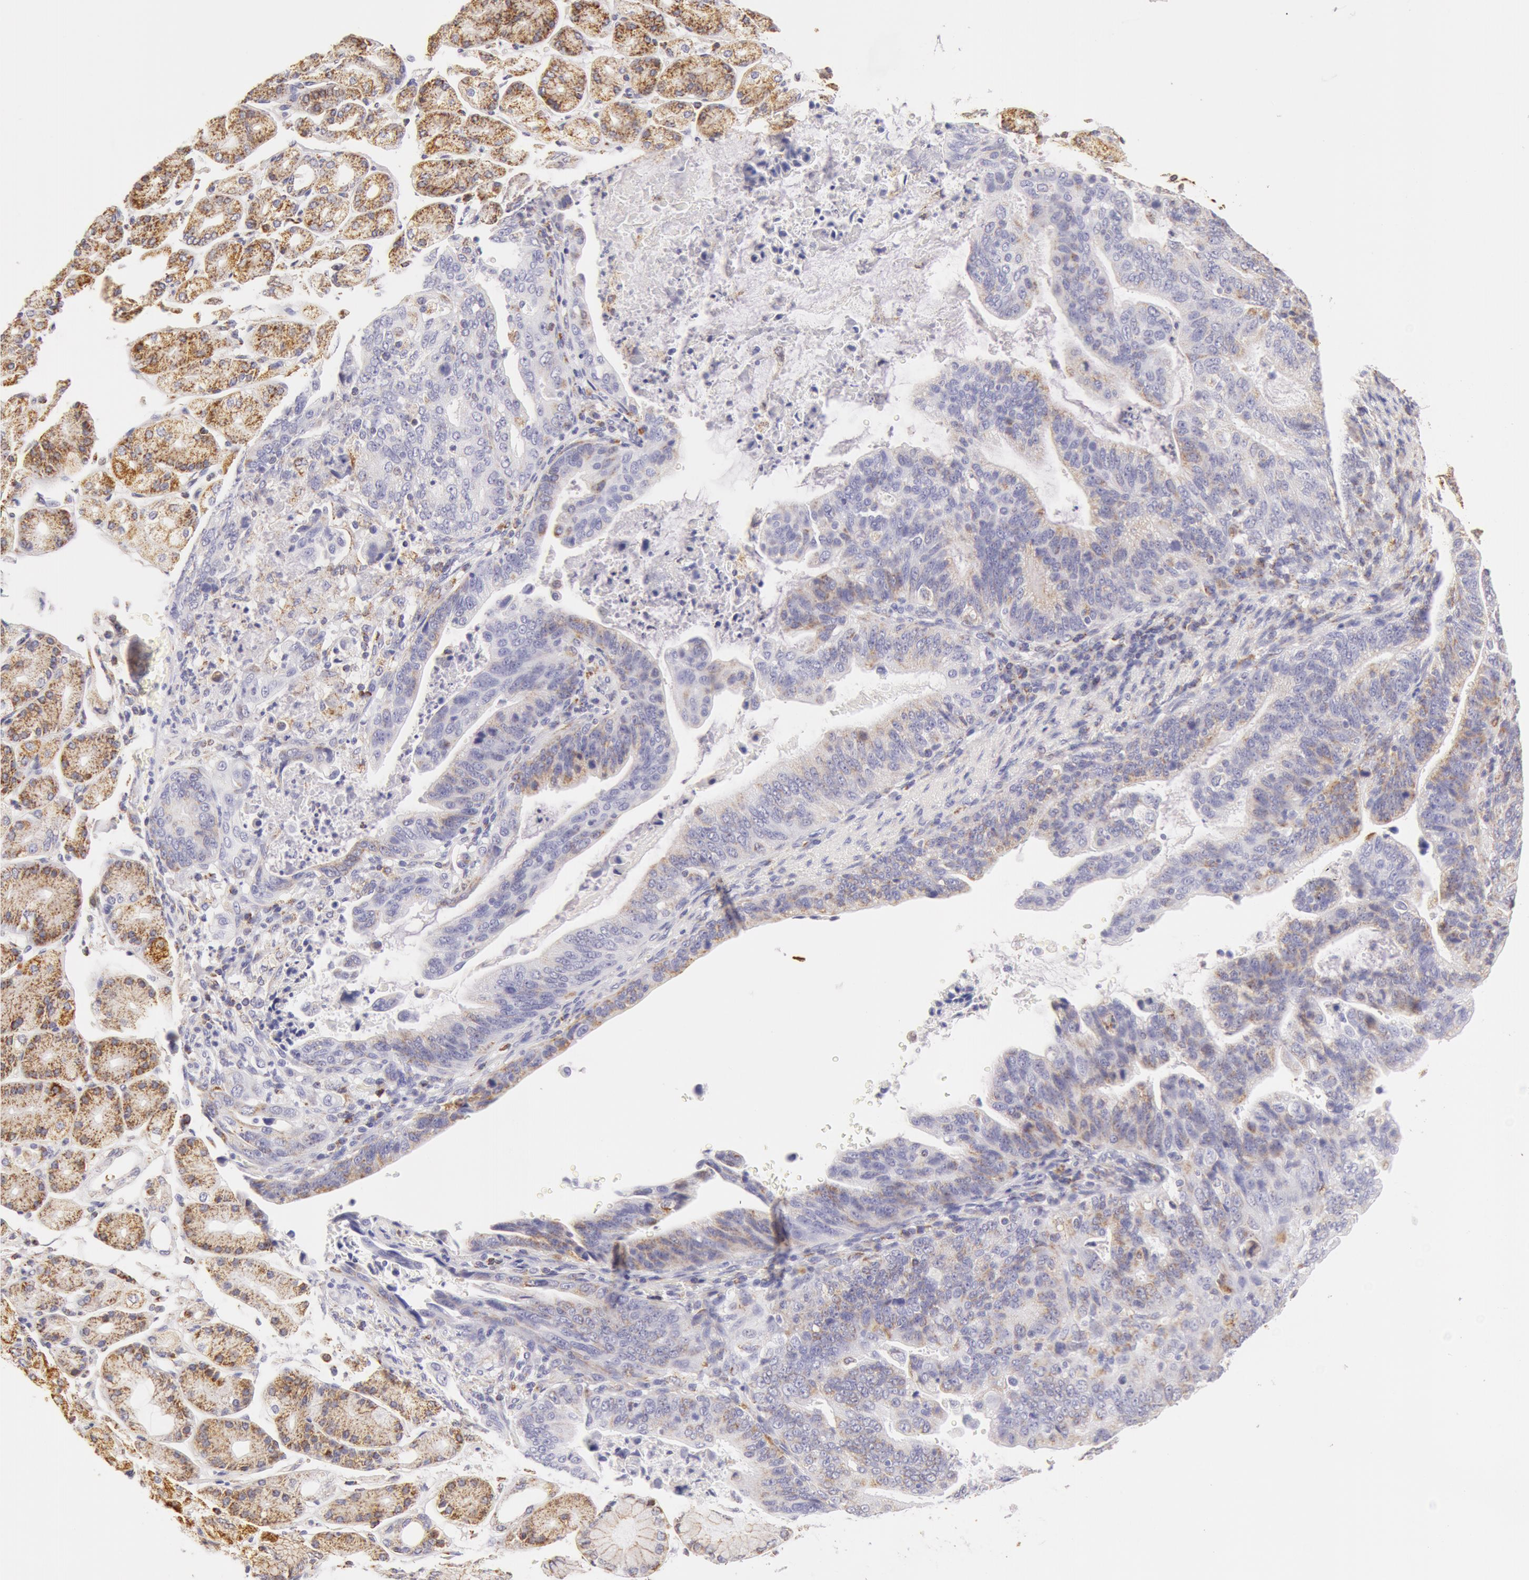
{"staining": {"intensity": "weak", "quantity": "<25%", "location": "cytoplasmic/membranous"}, "tissue": "stomach cancer", "cell_type": "Tumor cells", "image_type": "cancer", "snomed": [{"axis": "morphology", "description": "Adenocarcinoma, NOS"}, {"axis": "topography", "description": "Stomach, upper"}], "caption": "High magnification brightfield microscopy of stomach cancer (adenocarcinoma) stained with DAB (brown) and counterstained with hematoxylin (blue): tumor cells show no significant staining. (IHC, brightfield microscopy, high magnification).", "gene": "ATP5F1B", "patient": {"sex": "female", "age": 50}}